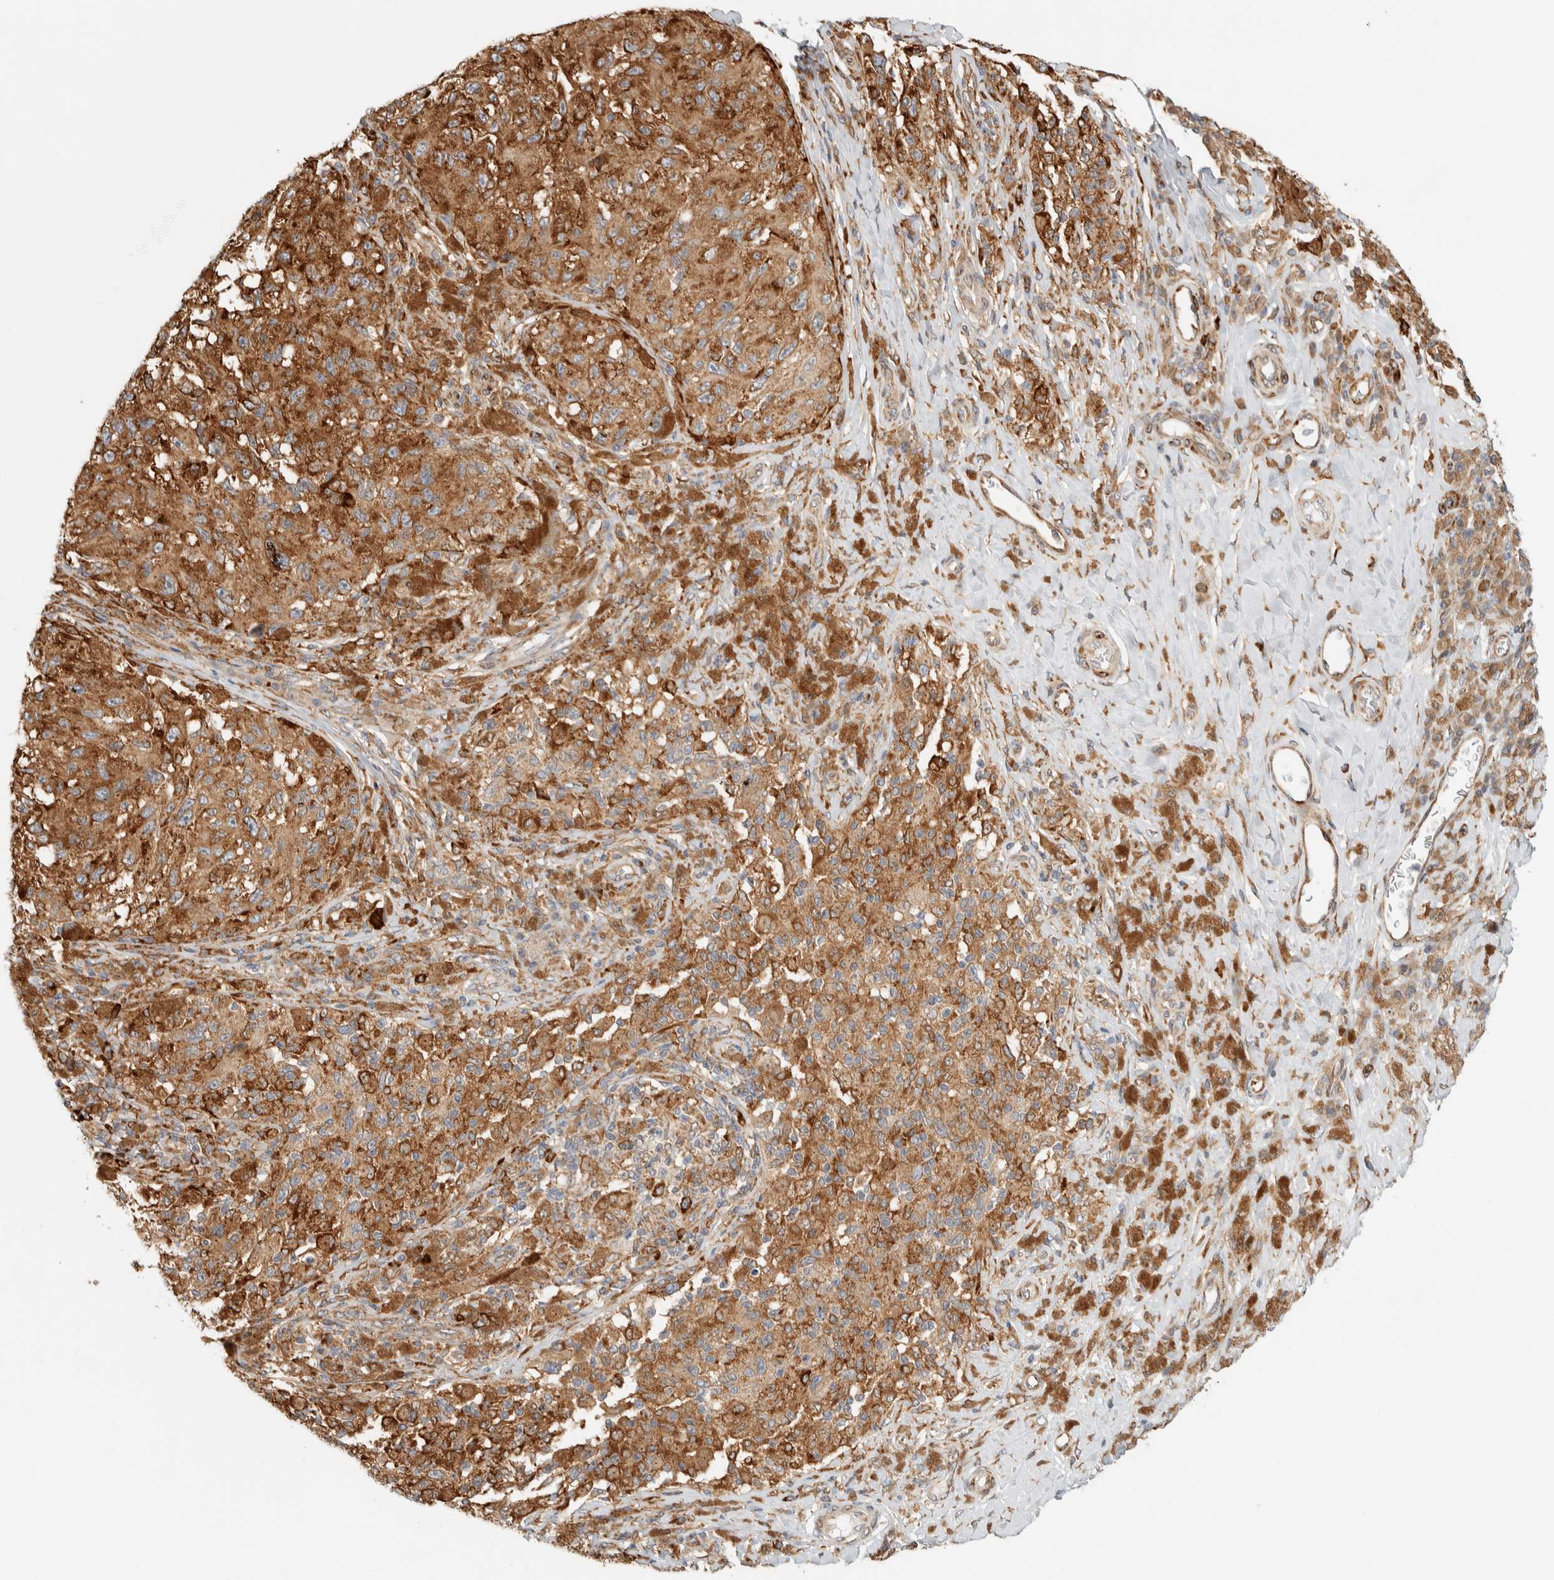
{"staining": {"intensity": "strong", "quantity": ">75%", "location": "cytoplasmic/membranous"}, "tissue": "melanoma", "cell_type": "Tumor cells", "image_type": "cancer", "snomed": [{"axis": "morphology", "description": "Malignant melanoma, NOS"}, {"axis": "topography", "description": "Skin"}], "caption": "Immunohistochemistry image of melanoma stained for a protein (brown), which displays high levels of strong cytoplasmic/membranous positivity in about >75% of tumor cells.", "gene": "LLGL2", "patient": {"sex": "female", "age": 73}}